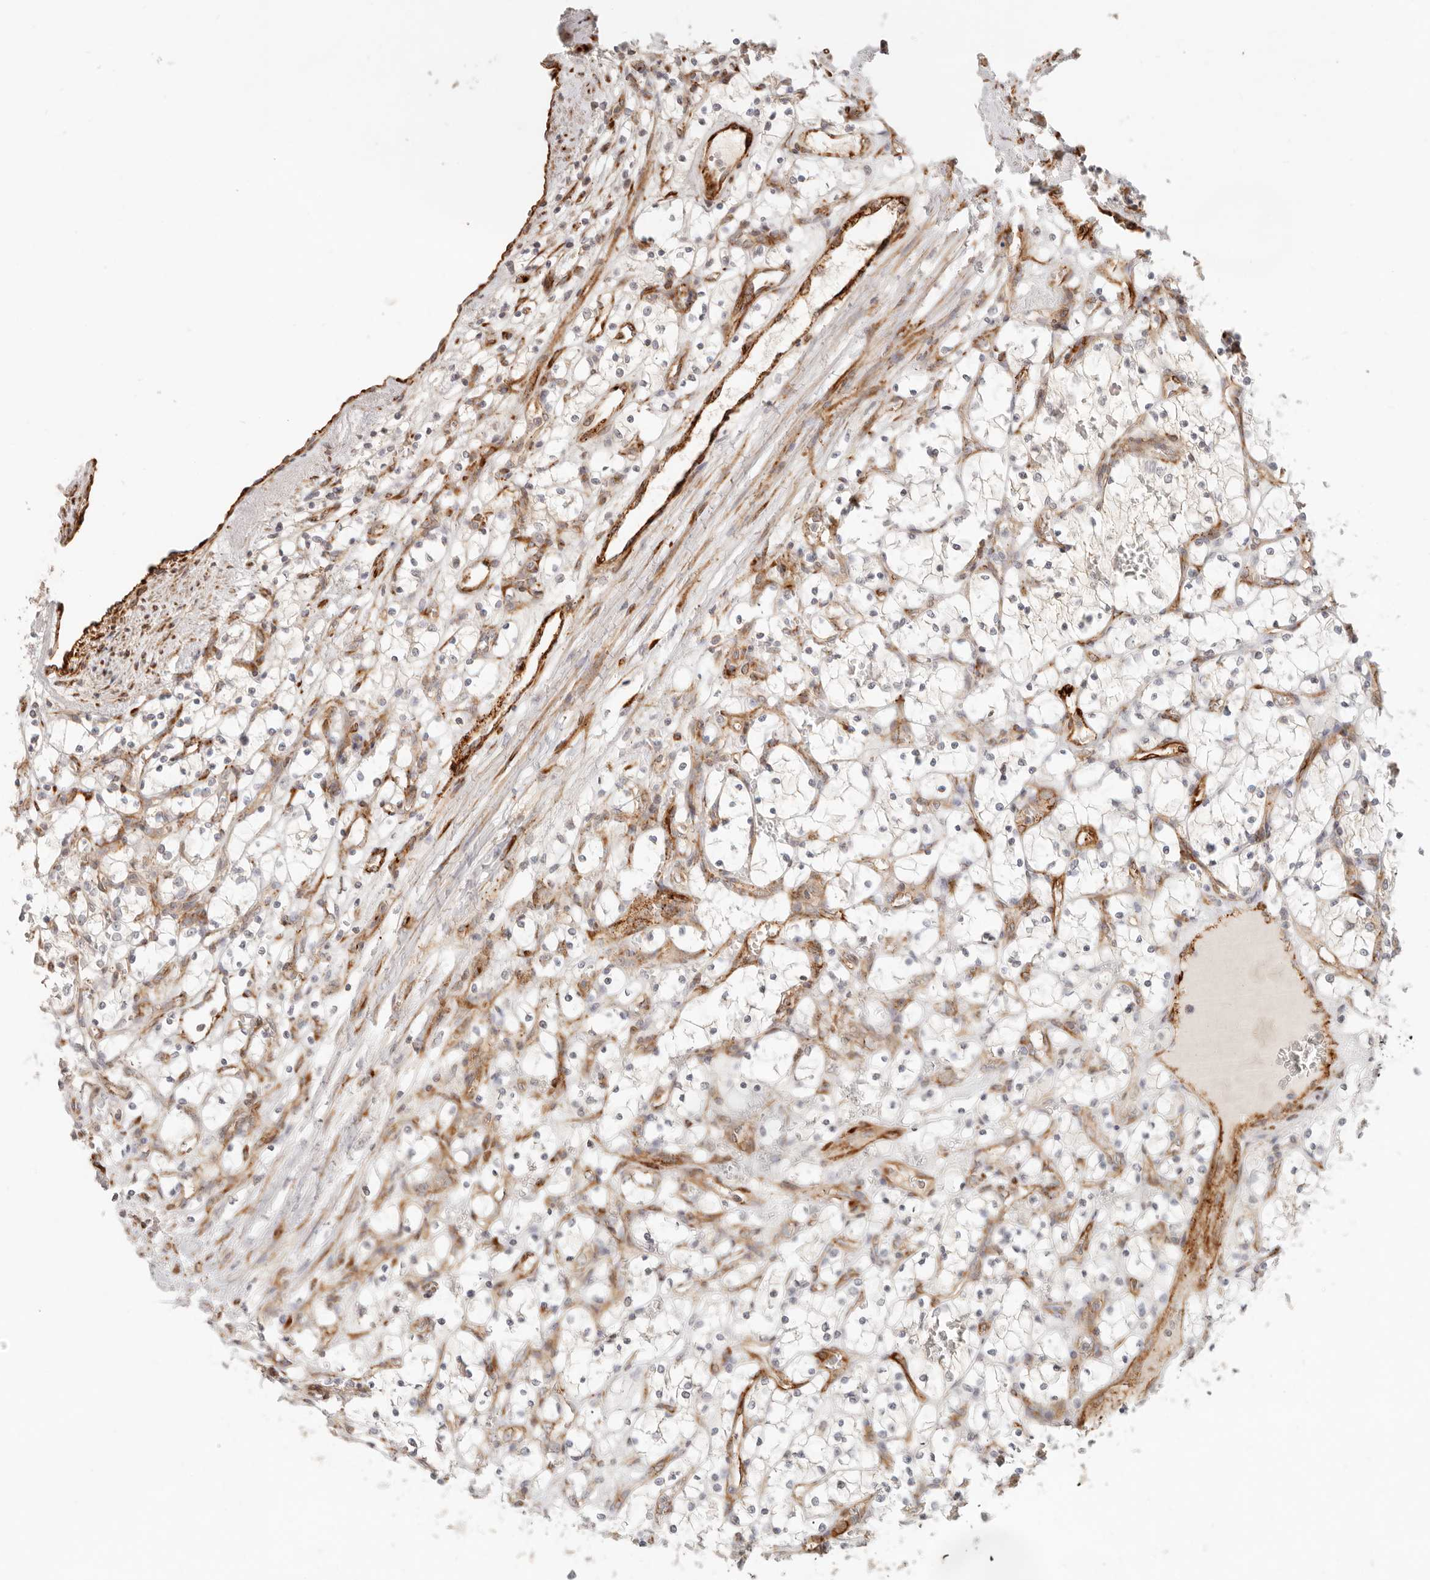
{"staining": {"intensity": "negative", "quantity": "none", "location": "none"}, "tissue": "renal cancer", "cell_type": "Tumor cells", "image_type": "cancer", "snomed": [{"axis": "morphology", "description": "Adenocarcinoma, NOS"}, {"axis": "topography", "description": "Kidney"}], "caption": "The immunohistochemistry histopathology image has no significant expression in tumor cells of renal cancer (adenocarcinoma) tissue. (IHC, brightfield microscopy, high magnification).", "gene": "SASS6", "patient": {"sex": "female", "age": 69}}